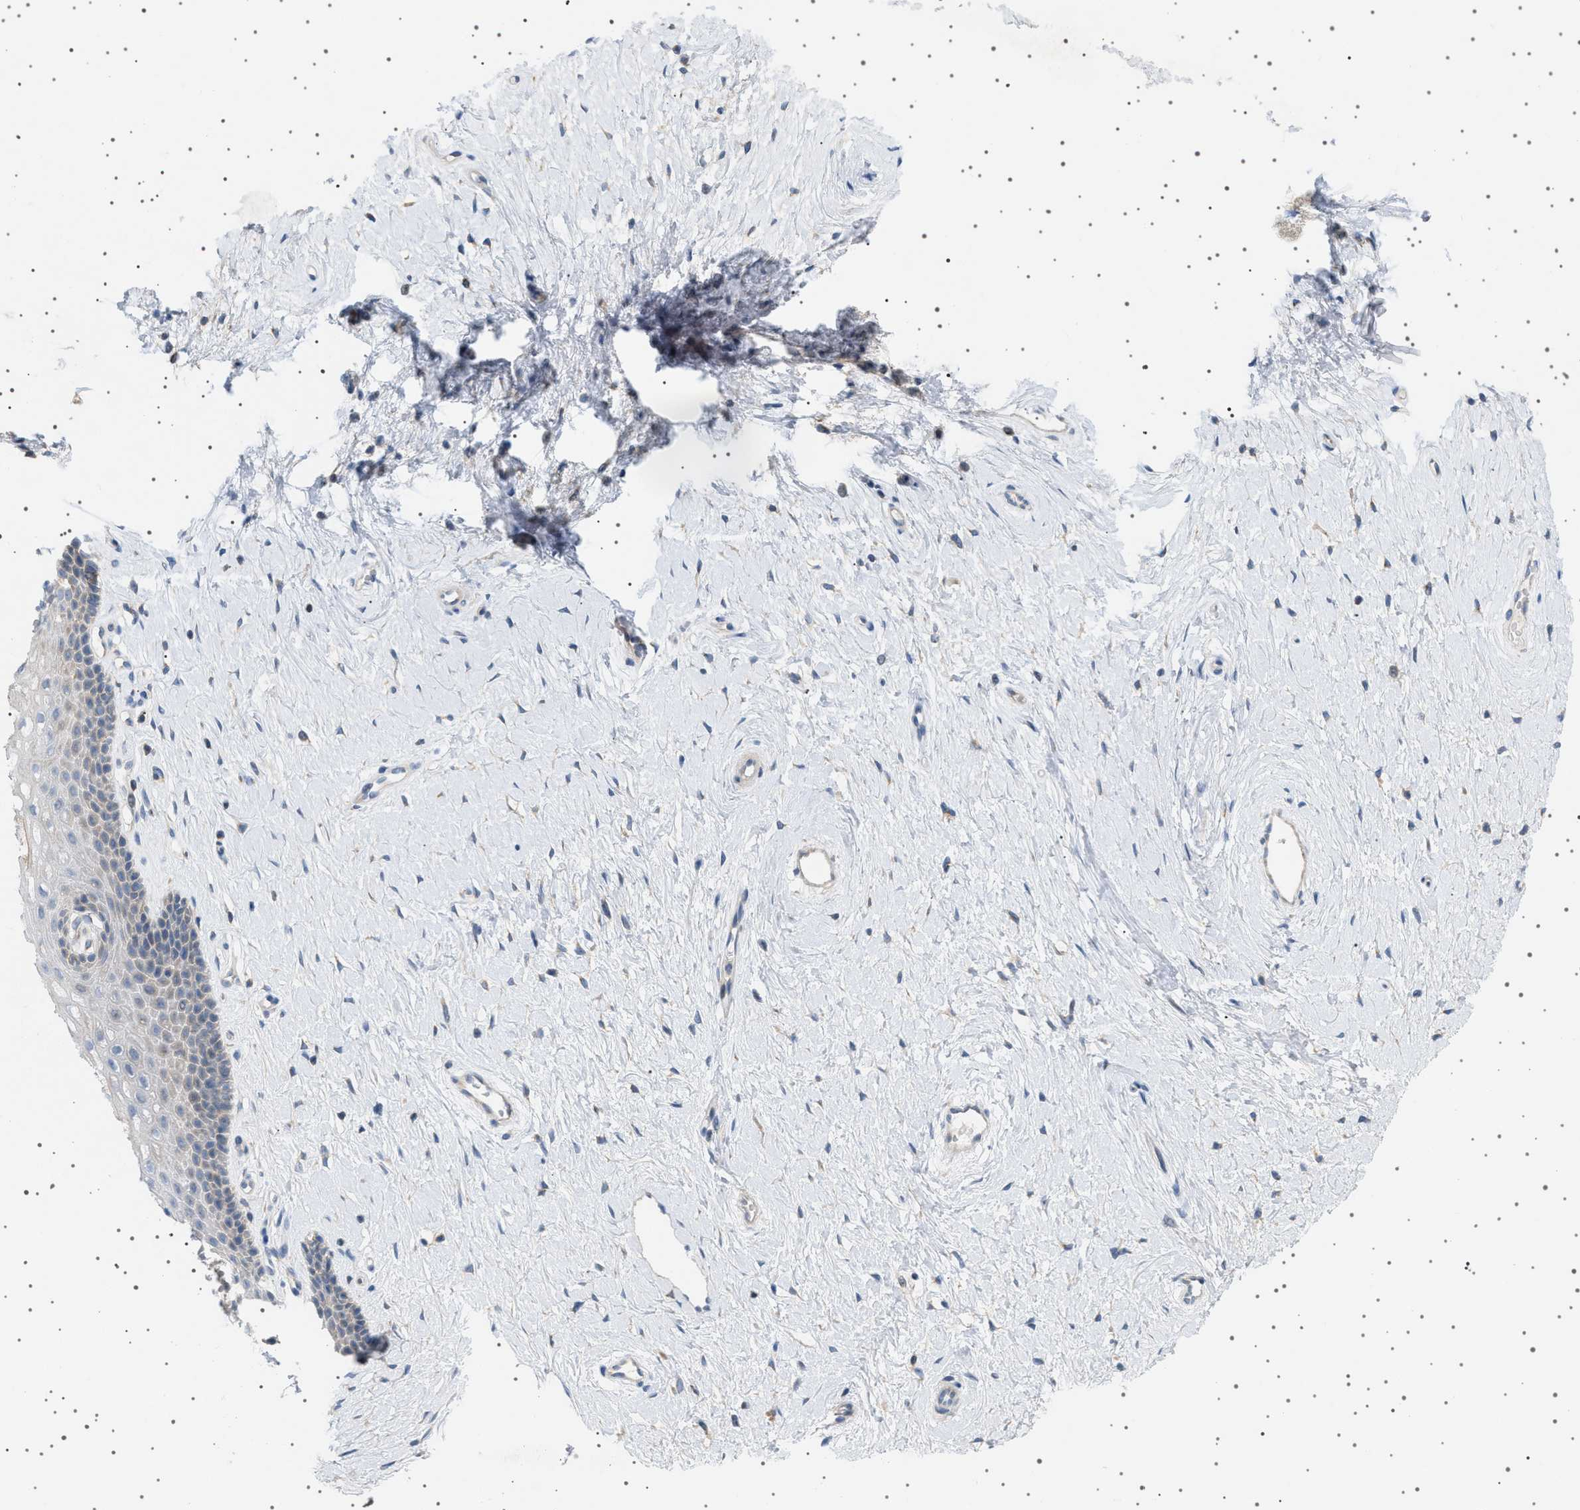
{"staining": {"intensity": "moderate", "quantity": "25%-75%", "location": "cytoplasmic/membranous"}, "tissue": "cervix", "cell_type": "Squamous epithelial cells", "image_type": "normal", "snomed": [{"axis": "morphology", "description": "Normal tissue, NOS"}, {"axis": "topography", "description": "Cervix"}], "caption": "This histopathology image shows IHC staining of benign human cervix, with medium moderate cytoplasmic/membranous positivity in about 25%-75% of squamous epithelial cells.", "gene": "ADCY10", "patient": {"sex": "female", "age": 39}}